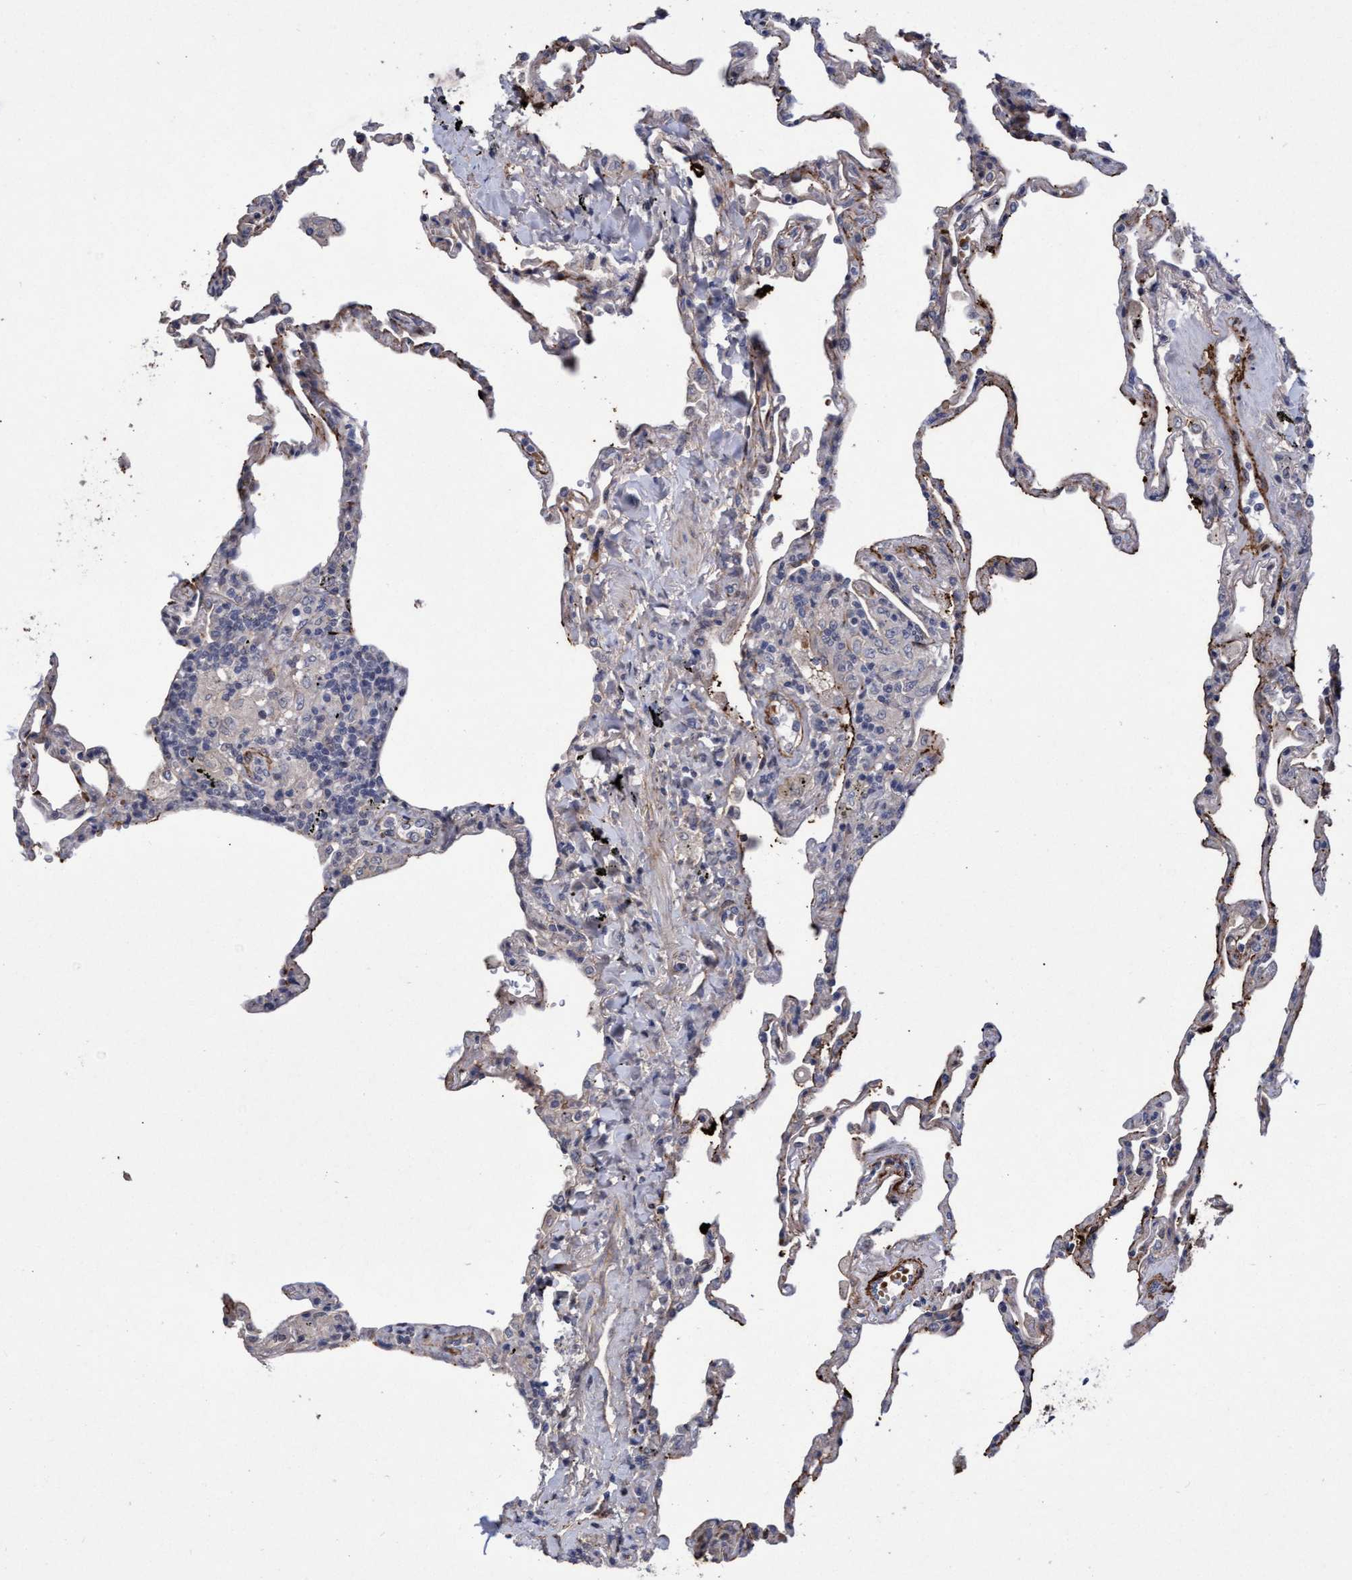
{"staining": {"intensity": "weak", "quantity": "25%-75%", "location": "cytoplasmic/membranous"}, "tissue": "lung", "cell_type": "Alveolar cells", "image_type": "normal", "snomed": [{"axis": "morphology", "description": "Normal tissue, NOS"}, {"axis": "topography", "description": "Lung"}], "caption": "IHC of benign human lung exhibits low levels of weak cytoplasmic/membranous expression in about 25%-75% of alveolar cells.", "gene": "ZNF750", "patient": {"sex": "male", "age": 59}}